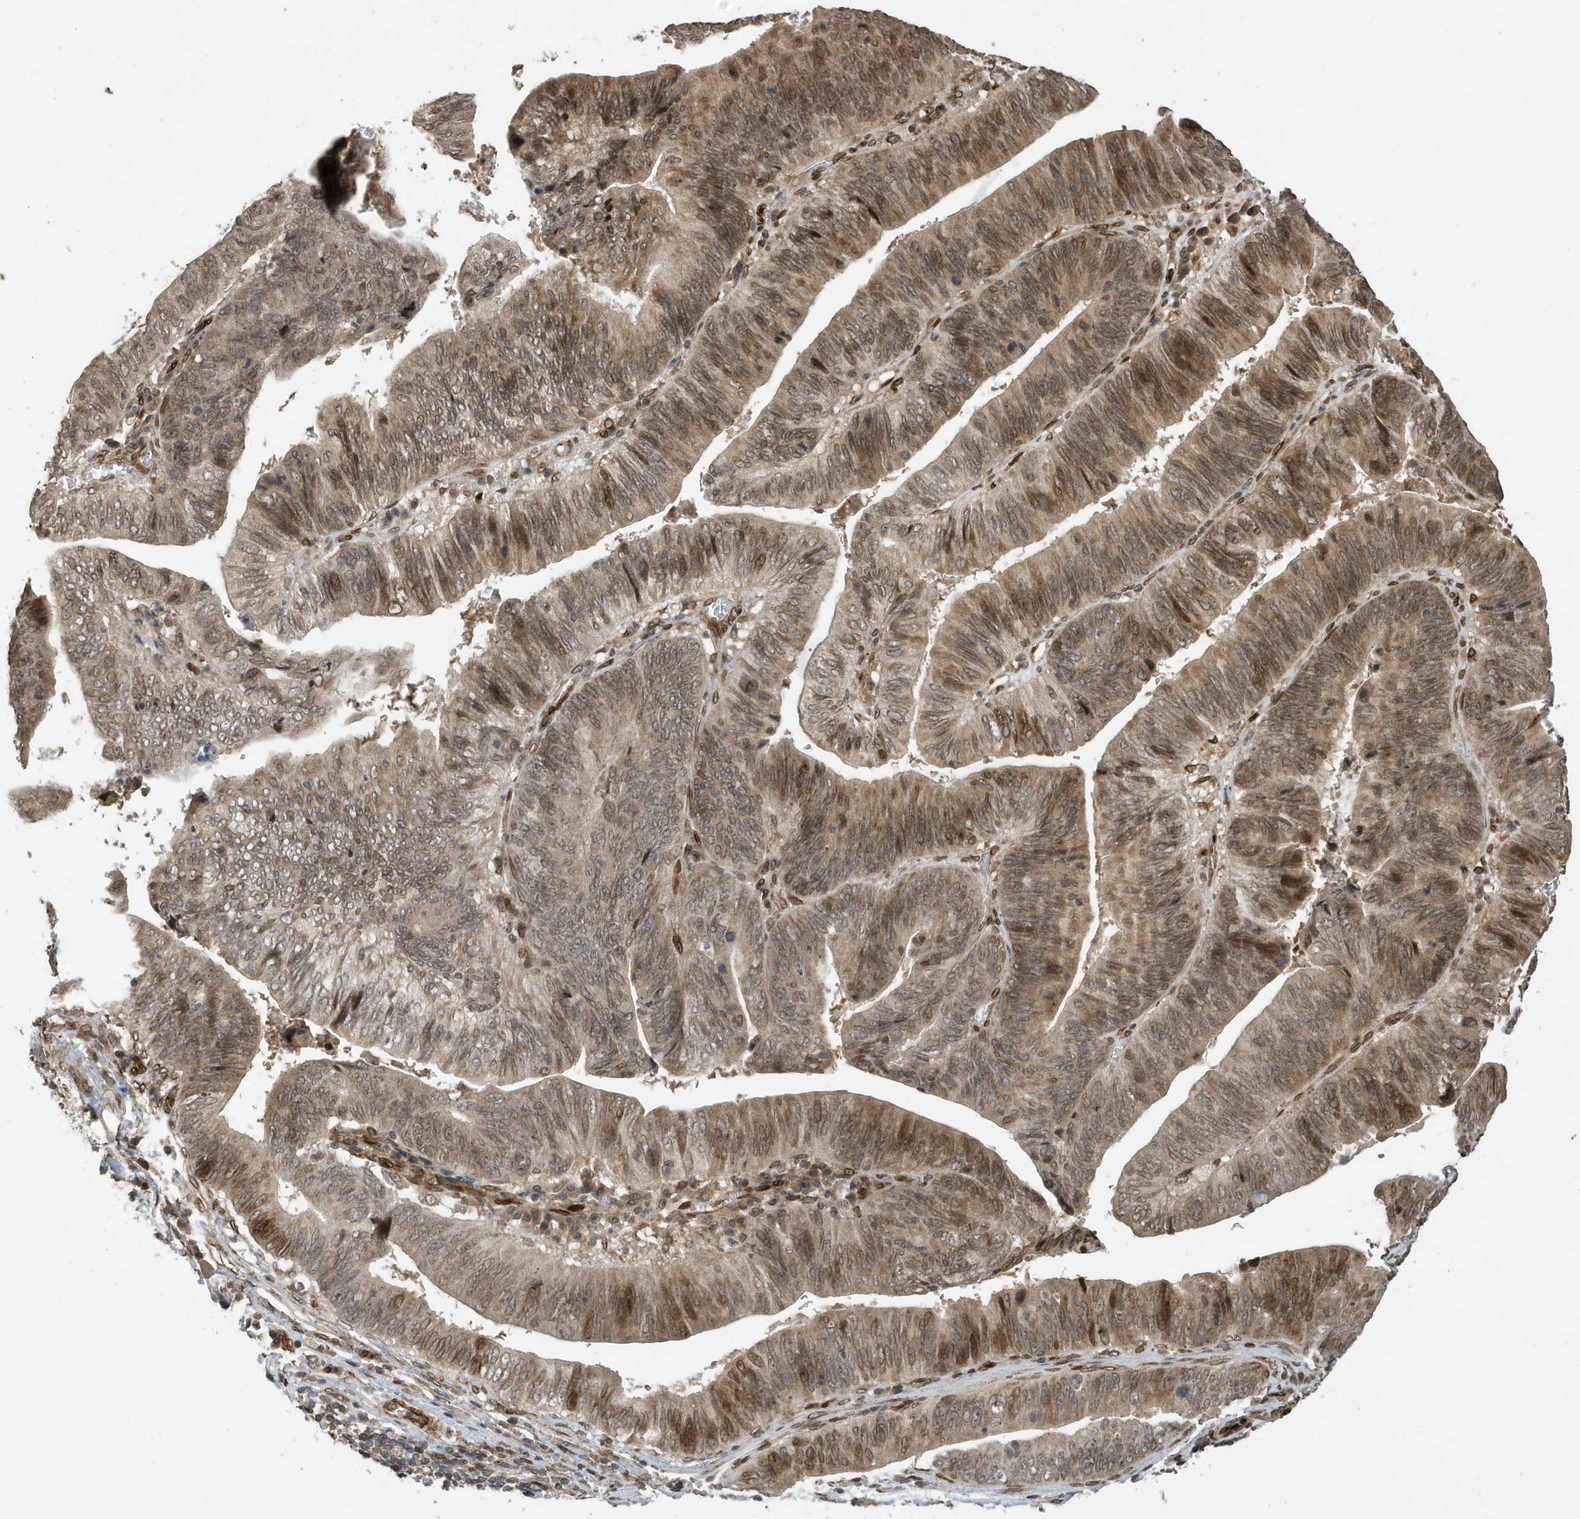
{"staining": {"intensity": "moderate", "quantity": ">75%", "location": "cytoplasmic/membranous,nuclear"}, "tissue": "pancreatic cancer", "cell_type": "Tumor cells", "image_type": "cancer", "snomed": [{"axis": "morphology", "description": "Adenocarcinoma, NOS"}, {"axis": "topography", "description": "Pancreas"}], "caption": "This micrograph demonstrates immunohistochemistry staining of adenocarcinoma (pancreatic), with medium moderate cytoplasmic/membranous and nuclear staining in approximately >75% of tumor cells.", "gene": "DUSP18", "patient": {"sex": "male", "age": 63}}